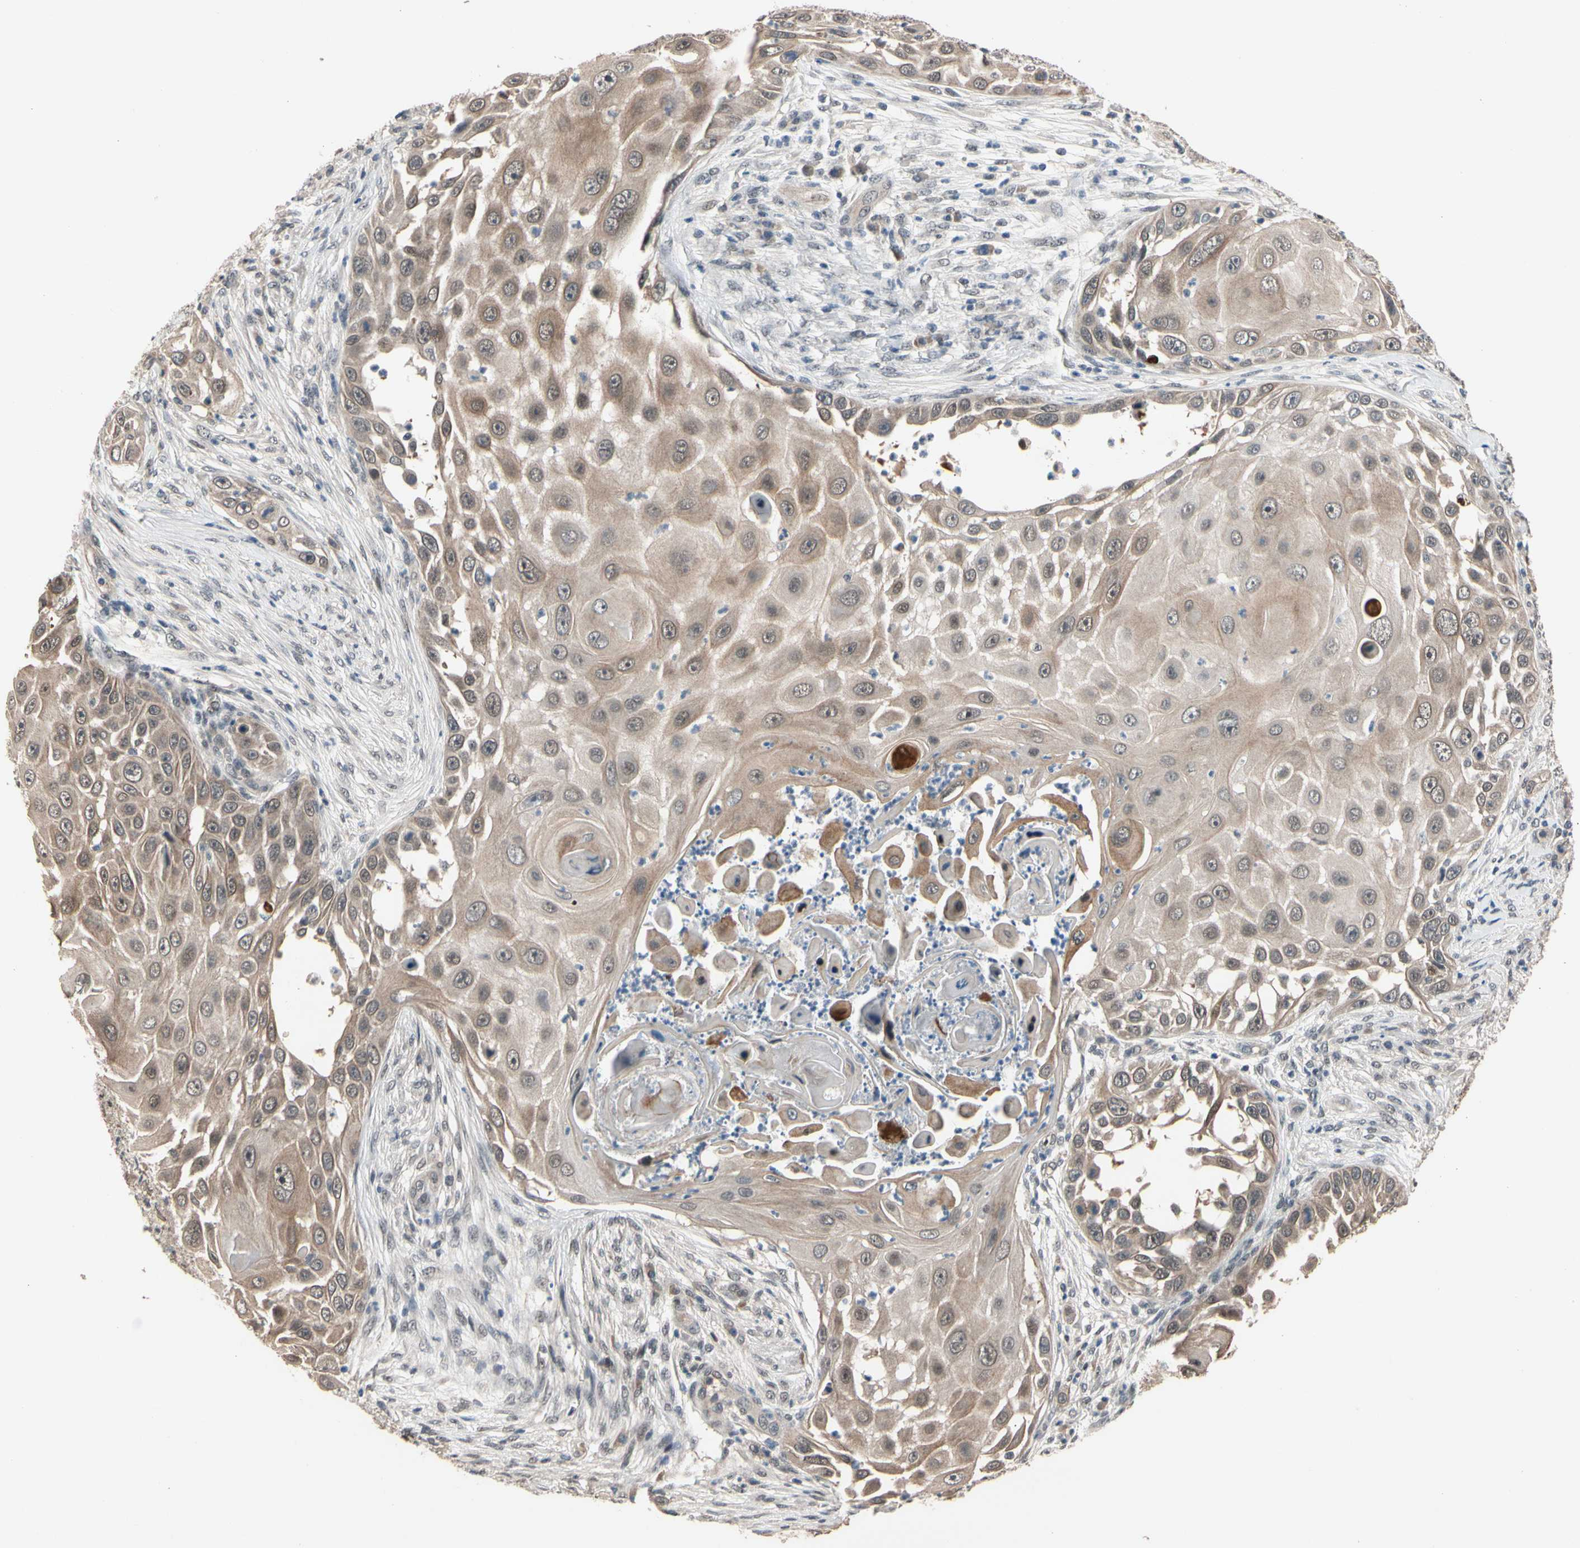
{"staining": {"intensity": "weak", "quantity": ">75%", "location": "cytoplasmic/membranous"}, "tissue": "skin cancer", "cell_type": "Tumor cells", "image_type": "cancer", "snomed": [{"axis": "morphology", "description": "Squamous cell carcinoma, NOS"}, {"axis": "topography", "description": "Skin"}], "caption": "A micrograph showing weak cytoplasmic/membranous staining in about >75% of tumor cells in skin cancer (squamous cell carcinoma), as visualized by brown immunohistochemical staining.", "gene": "NGEF", "patient": {"sex": "female", "age": 44}}